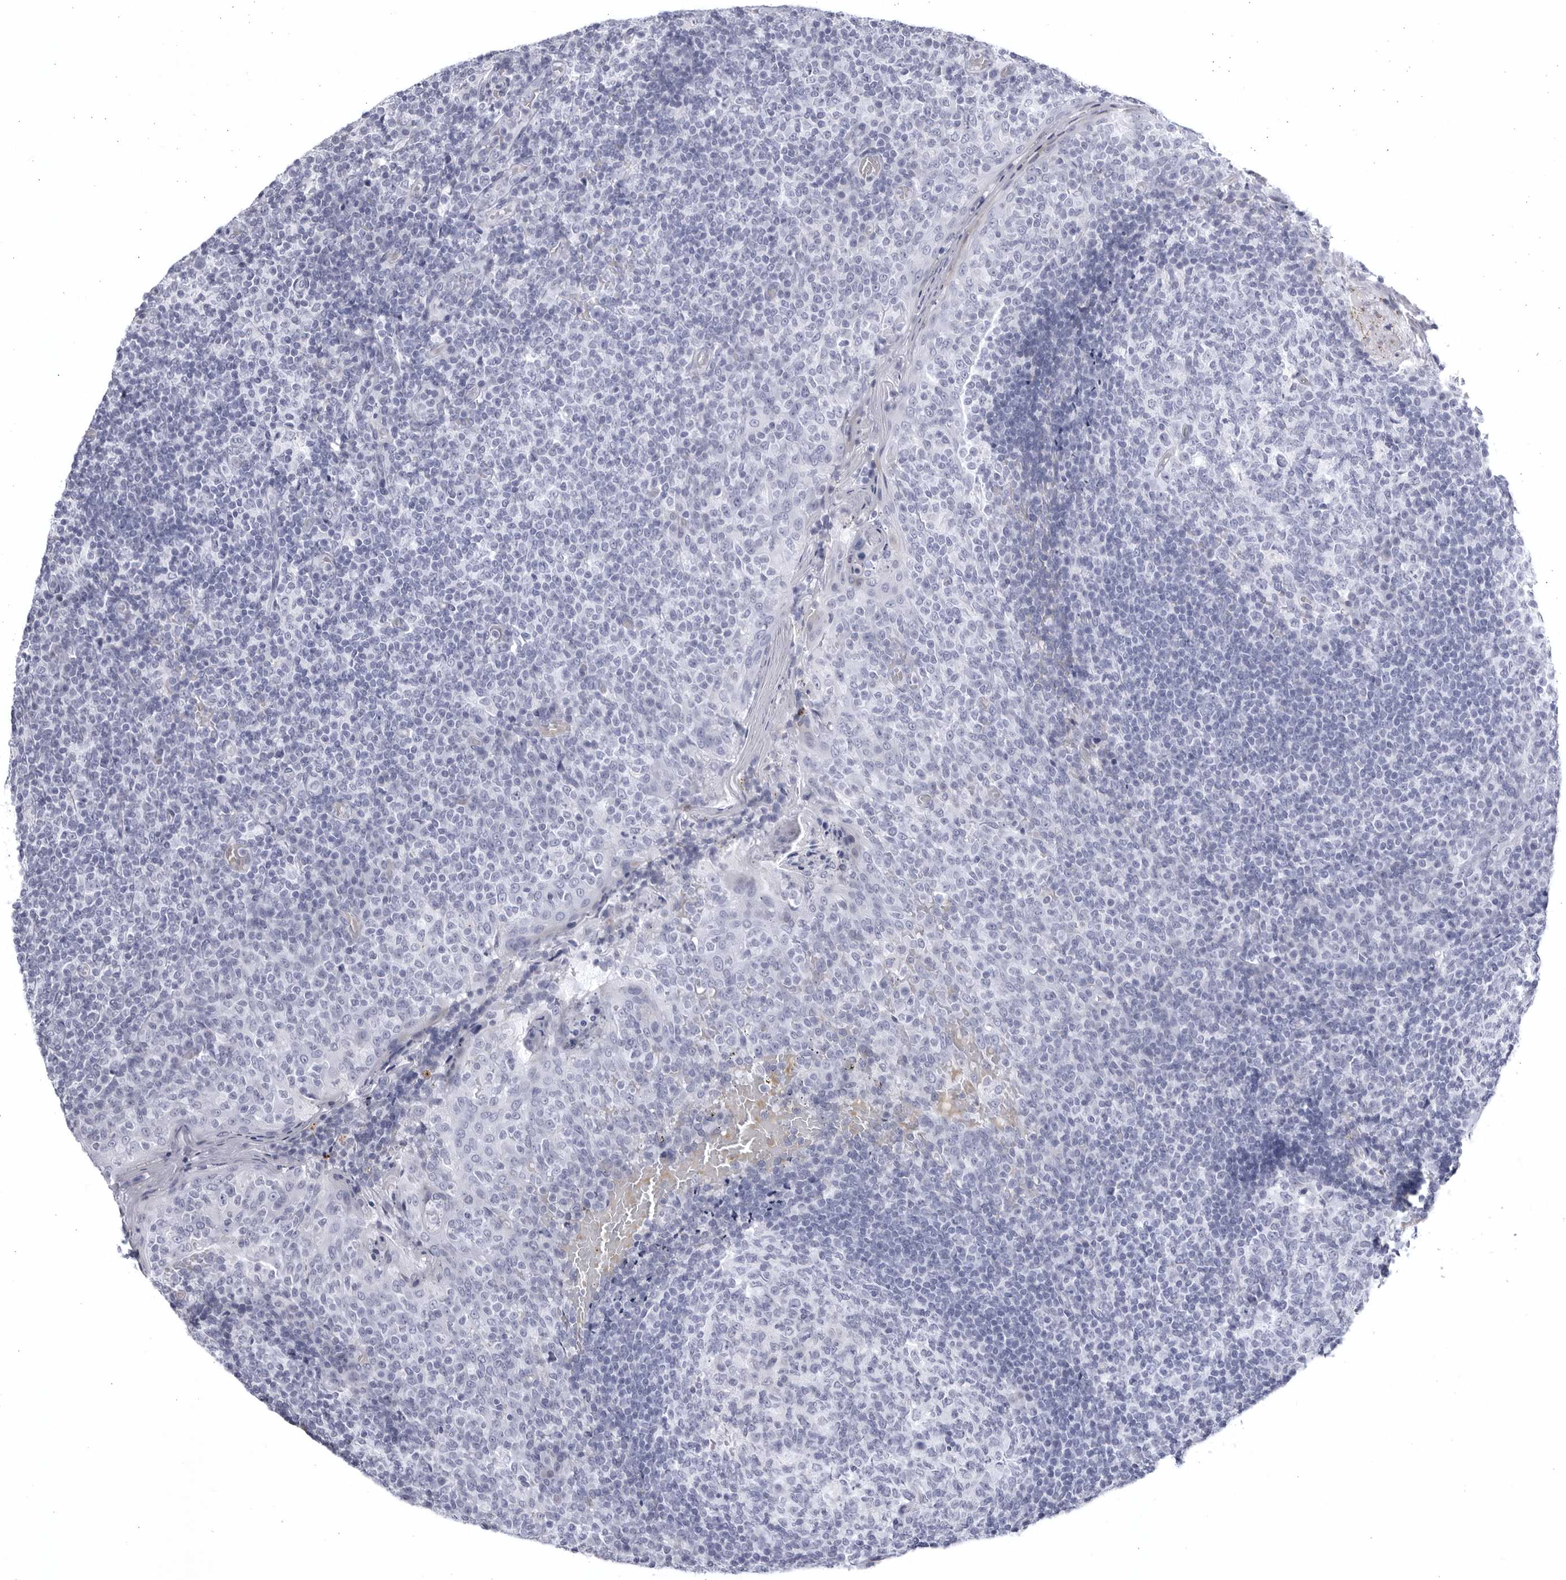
{"staining": {"intensity": "negative", "quantity": "none", "location": "none"}, "tissue": "tonsil", "cell_type": "Germinal center cells", "image_type": "normal", "snomed": [{"axis": "morphology", "description": "Normal tissue, NOS"}, {"axis": "topography", "description": "Tonsil"}], "caption": "High power microscopy image of an immunohistochemistry photomicrograph of unremarkable tonsil, revealing no significant expression in germinal center cells. (DAB immunohistochemistry visualized using brightfield microscopy, high magnification).", "gene": "CCDC181", "patient": {"sex": "female", "age": 19}}